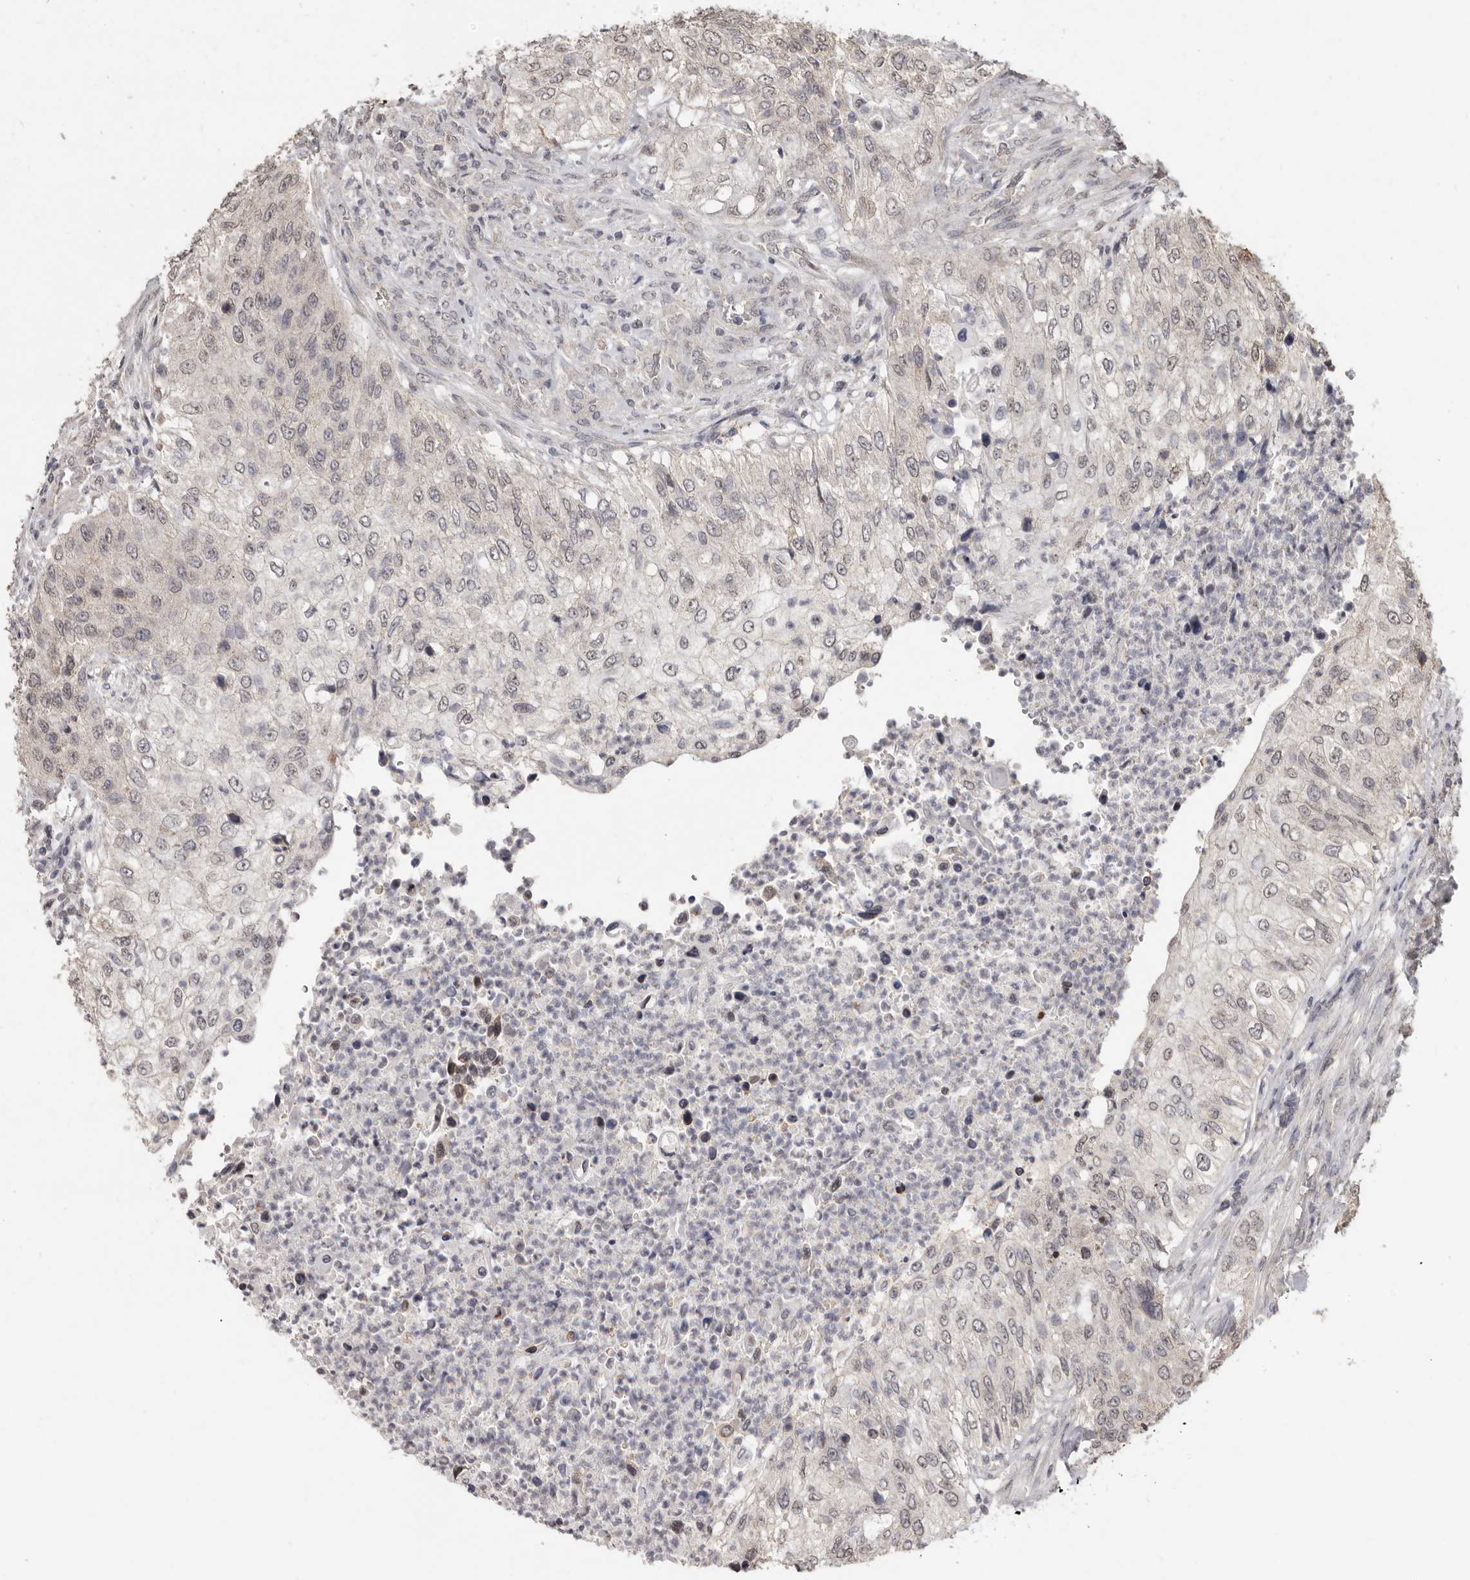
{"staining": {"intensity": "weak", "quantity": "25%-75%", "location": "nuclear"}, "tissue": "urothelial cancer", "cell_type": "Tumor cells", "image_type": "cancer", "snomed": [{"axis": "morphology", "description": "Urothelial carcinoma, High grade"}, {"axis": "topography", "description": "Urinary bladder"}], "caption": "A brown stain labels weak nuclear staining of a protein in human urothelial carcinoma (high-grade) tumor cells. The protein is stained brown, and the nuclei are stained in blue (DAB (3,3'-diaminobenzidine) IHC with brightfield microscopy, high magnification).", "gene": "LINGO2", "patient": {"sex": "female", "age": 60}}